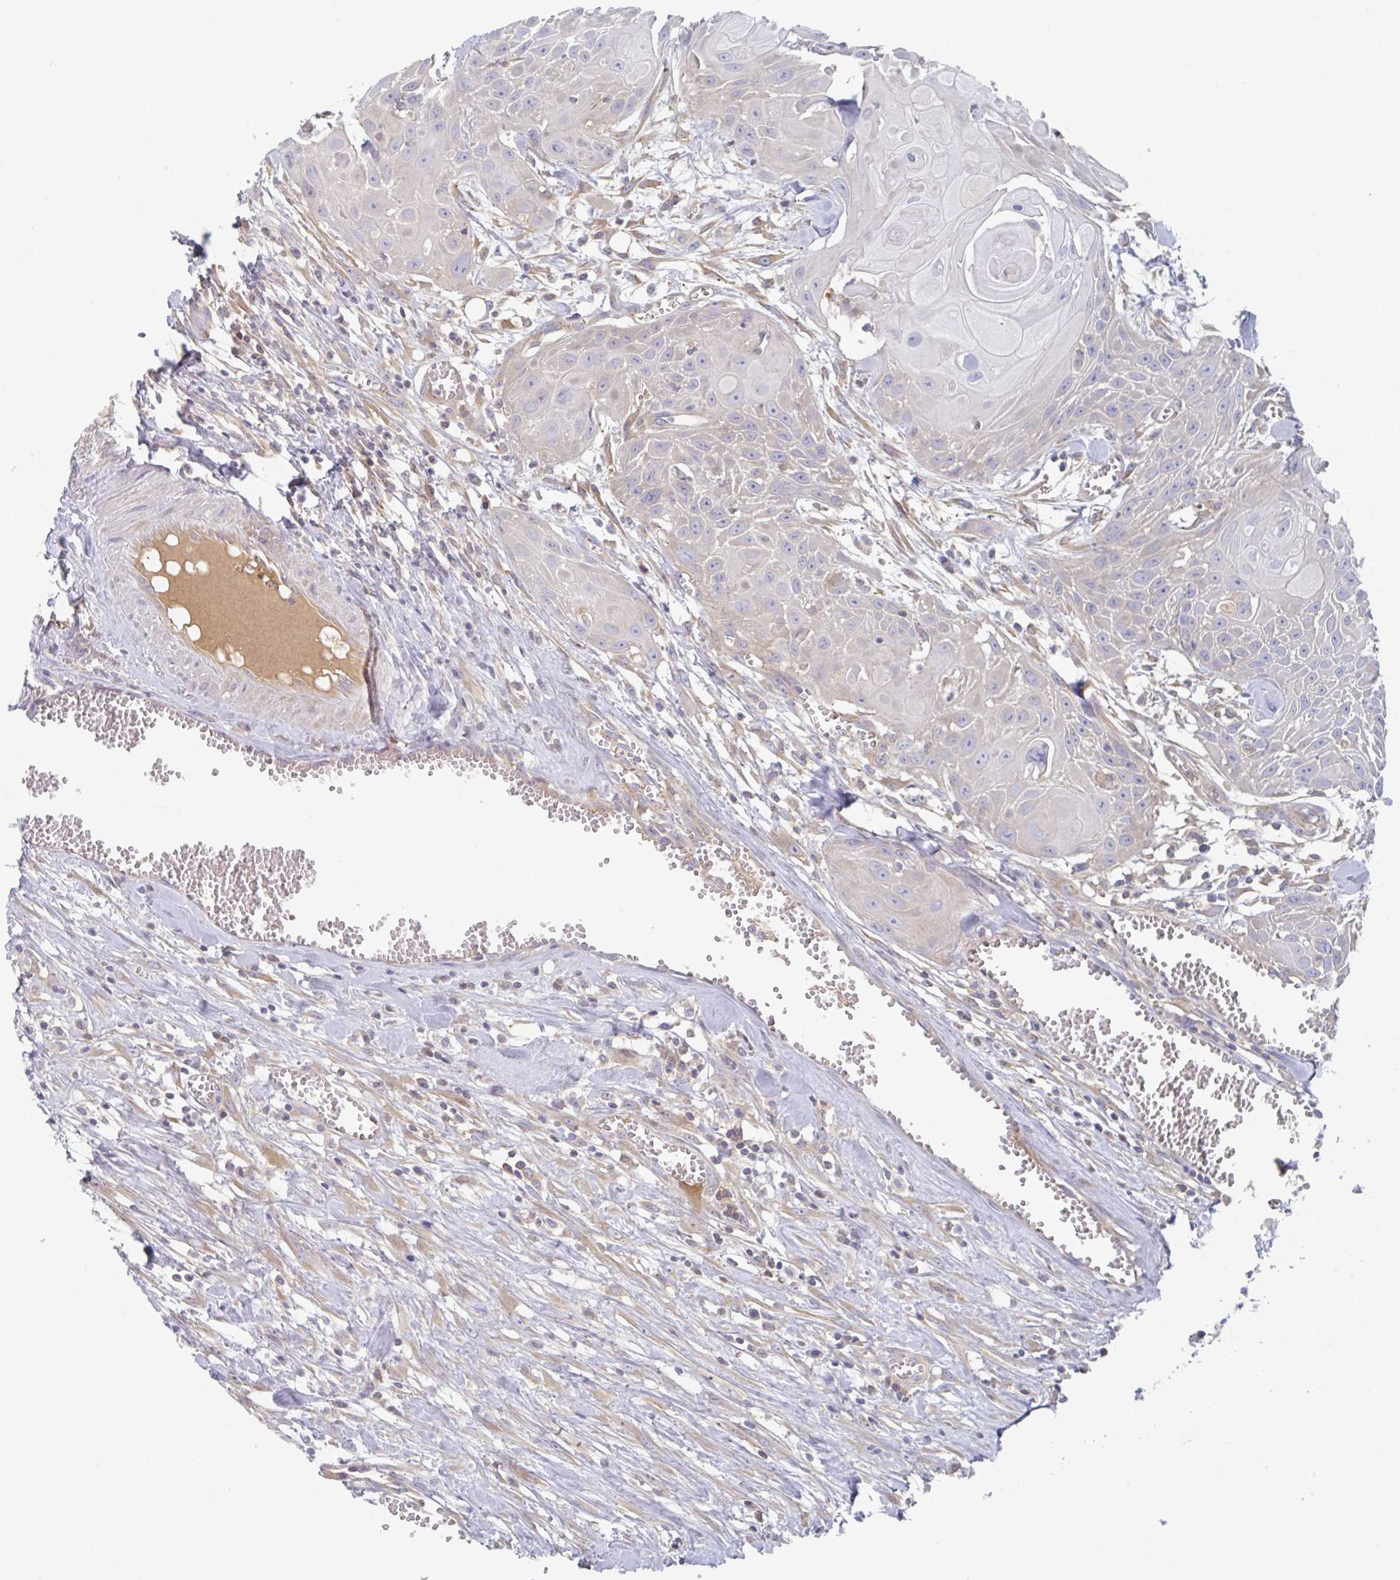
{"staining": {"intensity": "negative", "quantity": "none", "location": "none"}, "tissue": "head and neck cancer", "cell_type": "Tumor cells", "image_type": "cancer", "snomed": [{"axis": "morphology", "description": "Squamous cell carcinoma, NOS"}, {"axis": "topography", "description": "Lymph node"}, {"axis": "topography", "description": "Salivary gland"}, {"axis": "topography", "description": "Head-Neck"}], "caption": "A high-resolution histopathology image shows immunohistochemistry (IHC) staining of head and neck squamous cell carcinoma, which exhibits no significant positivity in tumor cells.", "gene": "AMPD2", "patient": {"sex": "female", "age": 74}}